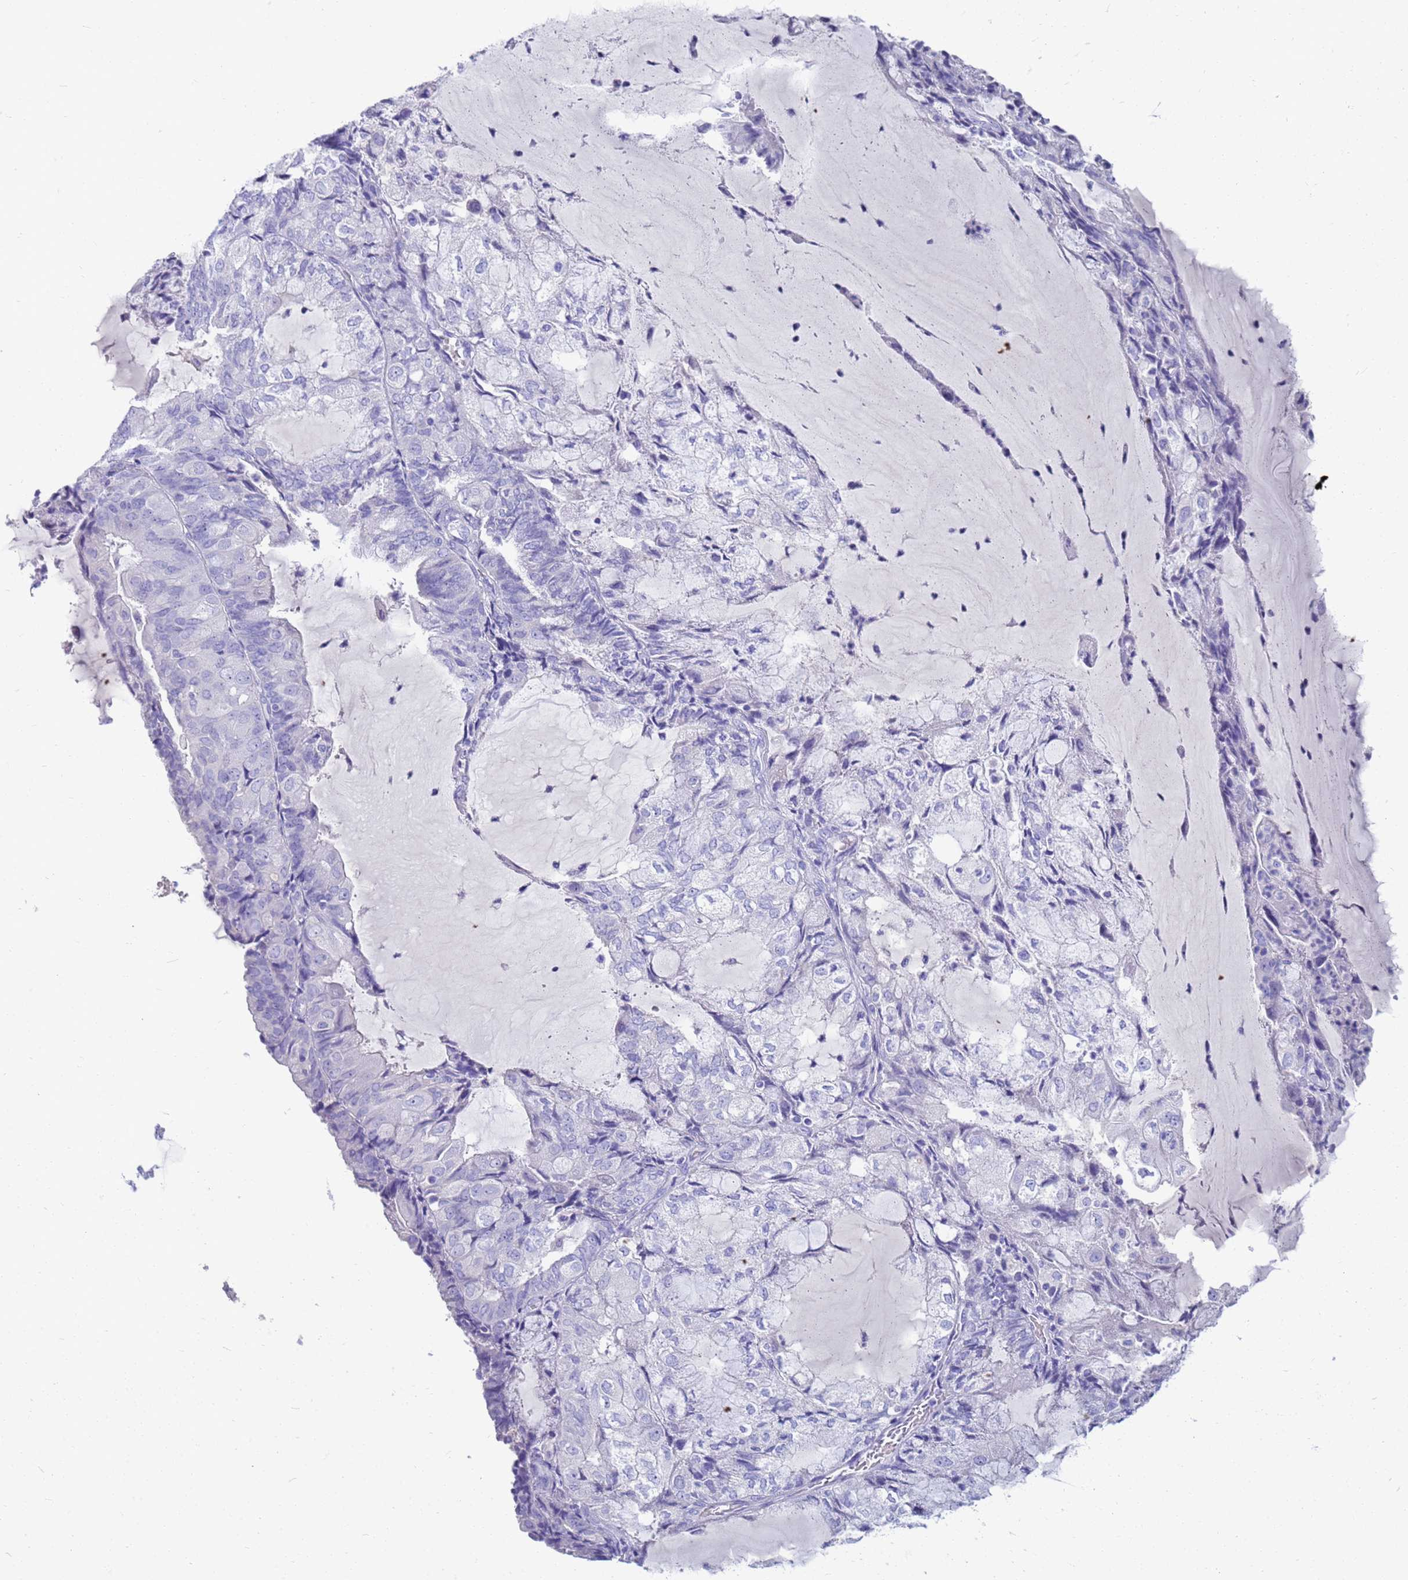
{"staining": {"intensity": "negative", "quantity": "none", "location": "none"}, "tissue": "endometrial cancer", "cell_type": "Tumor cells", "image_type": "cancer", "snomed": [{"axis": "morphology", "description": "Adenocarcinoma, NOS"}, {"axis": "topography", "description": "Endometrium"}], "caption": "Protein analysis of adenocarcinoma (endometrial) exhibits no significant staining in tumor cells.", "gene": "SYCN", "patient": {"sex": "female", "age": 81}}